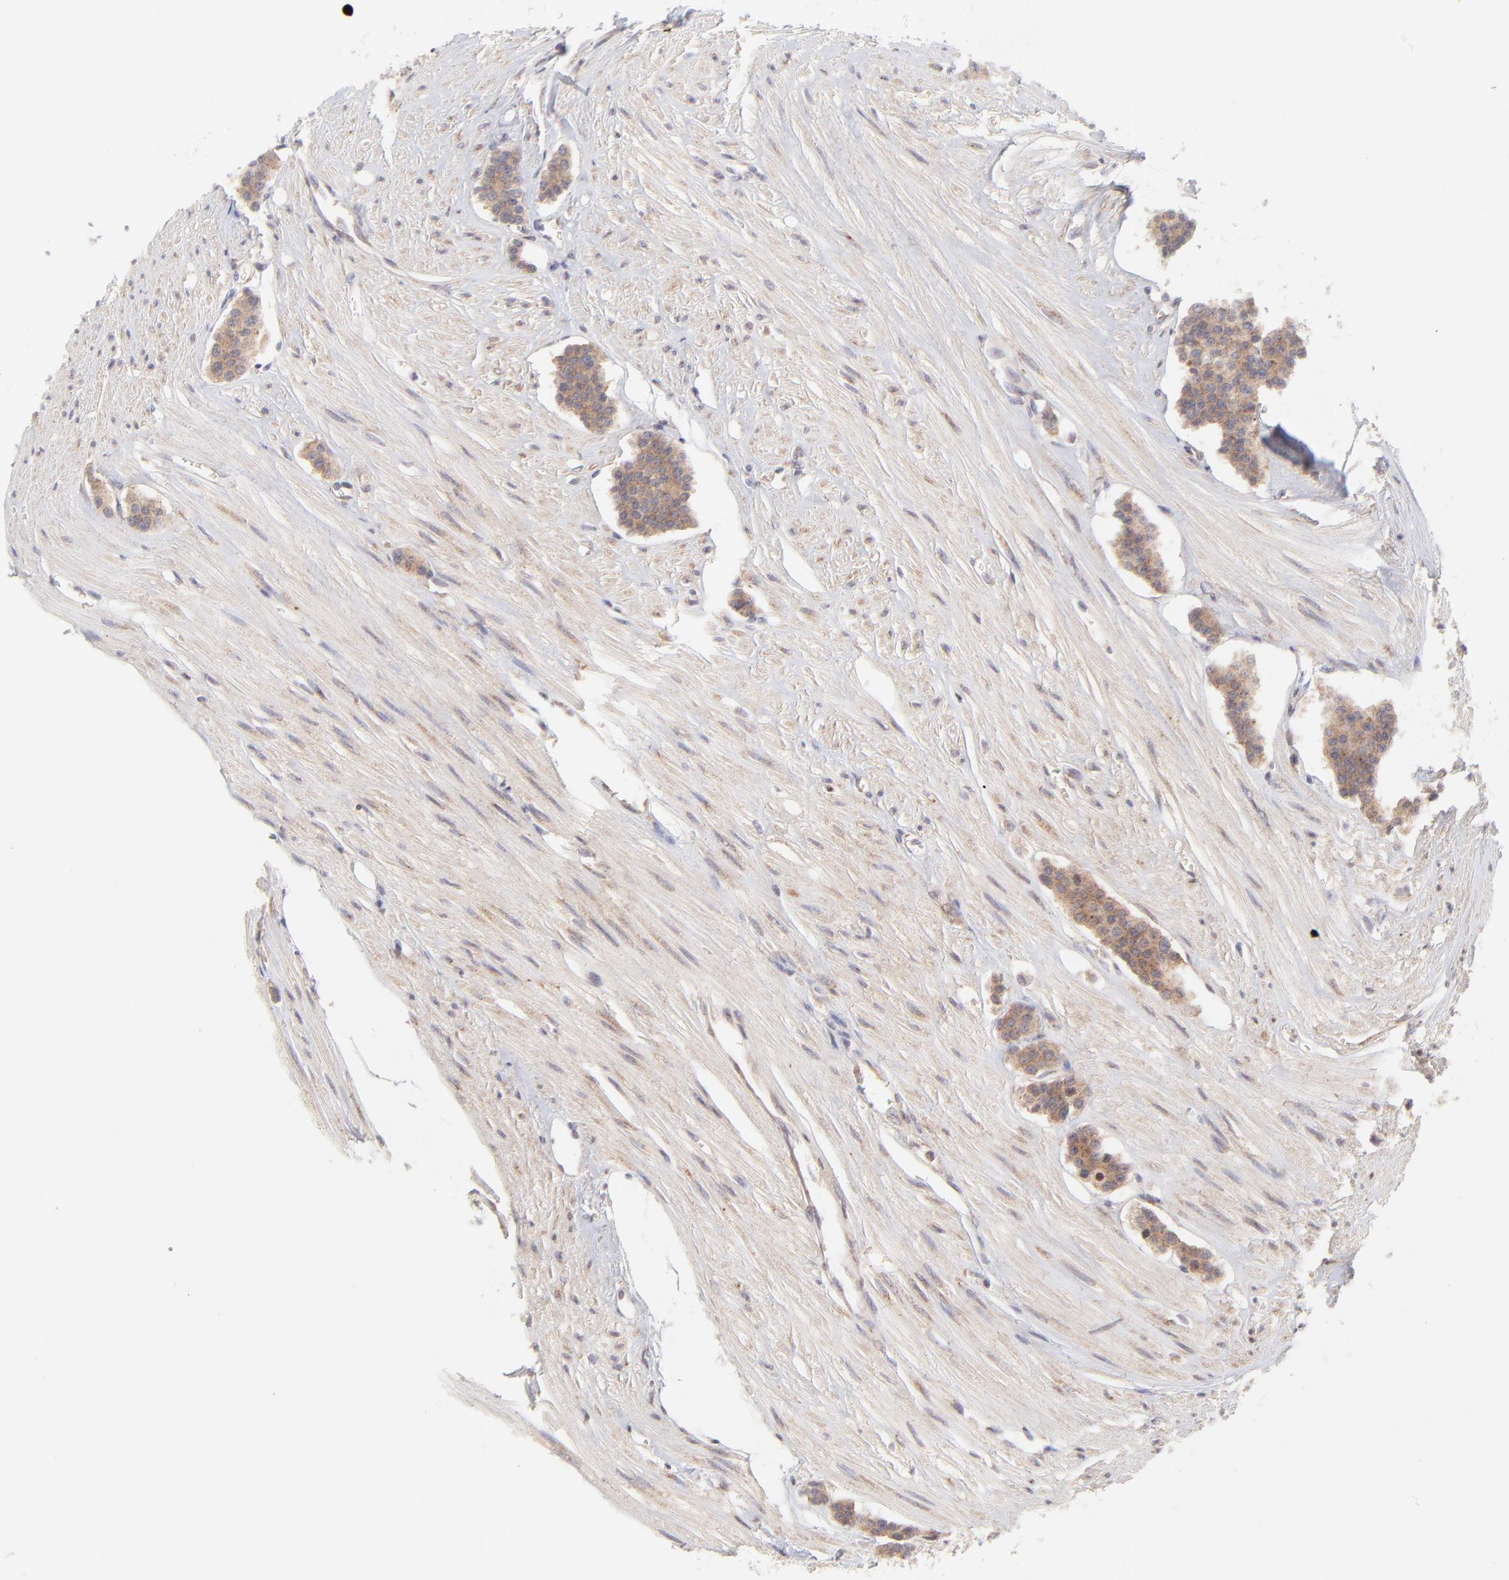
{"staining": {"intensity": "moderate", "quantity": ">75%", "location": "cytoplasmic/membranous"}, "tissue": "carcinoid", "cell_type": "Tumor cells", "image_type": "cancer", "snomed": [{"axis": "morphology", "description": "Carcinoid, malignant, NOS"}, {"axis": "topography", "description": "Small intestine"}], "caption": "Protein staining of carcinoid (malignant) tissue demonstrates moderate cytoplasmic/membranous staining in about >75% of tumor cells. (brown staining indicates protein expression, while blue staining denotes nuclei).", "gene": "TNRC6B", "patient": {"sex": "male", "age": 60}}